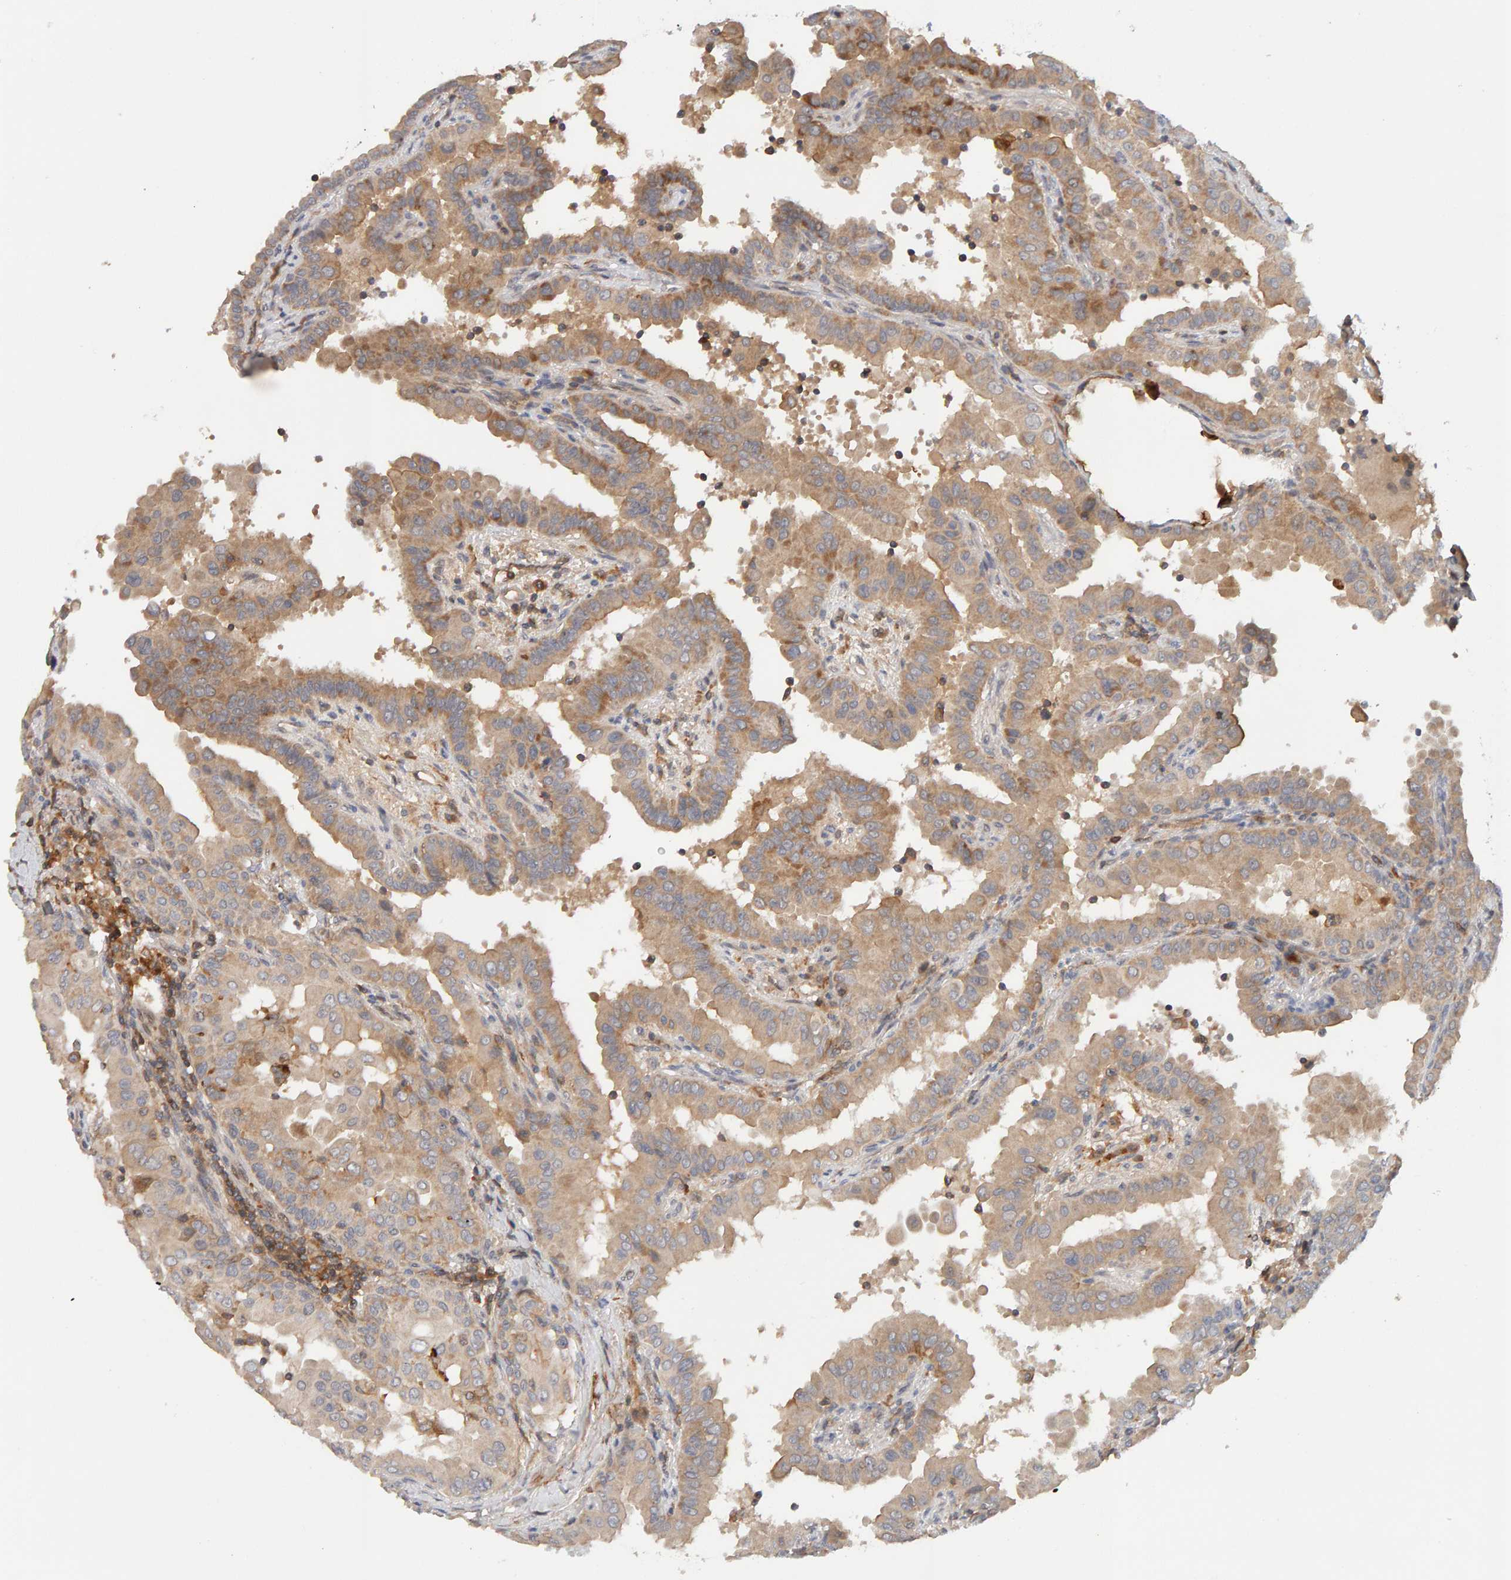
{"staining": {"intensity": "weak", "quantity": ">75%", "location": "cytoplasmic/membranous"}, "tissue": "thyroid cancer", "cell_type": "Tumor cells", "image_type": "cancer", "snomed": [{"axis": "morphology", "description": "Papillary adenocarcinoma, NOS"}, {"axis": "topography", "description": "Thyroid gland"}], "caption": "Thyroid papillary adenocarcinoma tissue displays weak cytoplasmic/membranous staining in approximately >75% of tumor cells", "gene": "NUDCD1", "patient": {"sex": "male", "age": 33}}